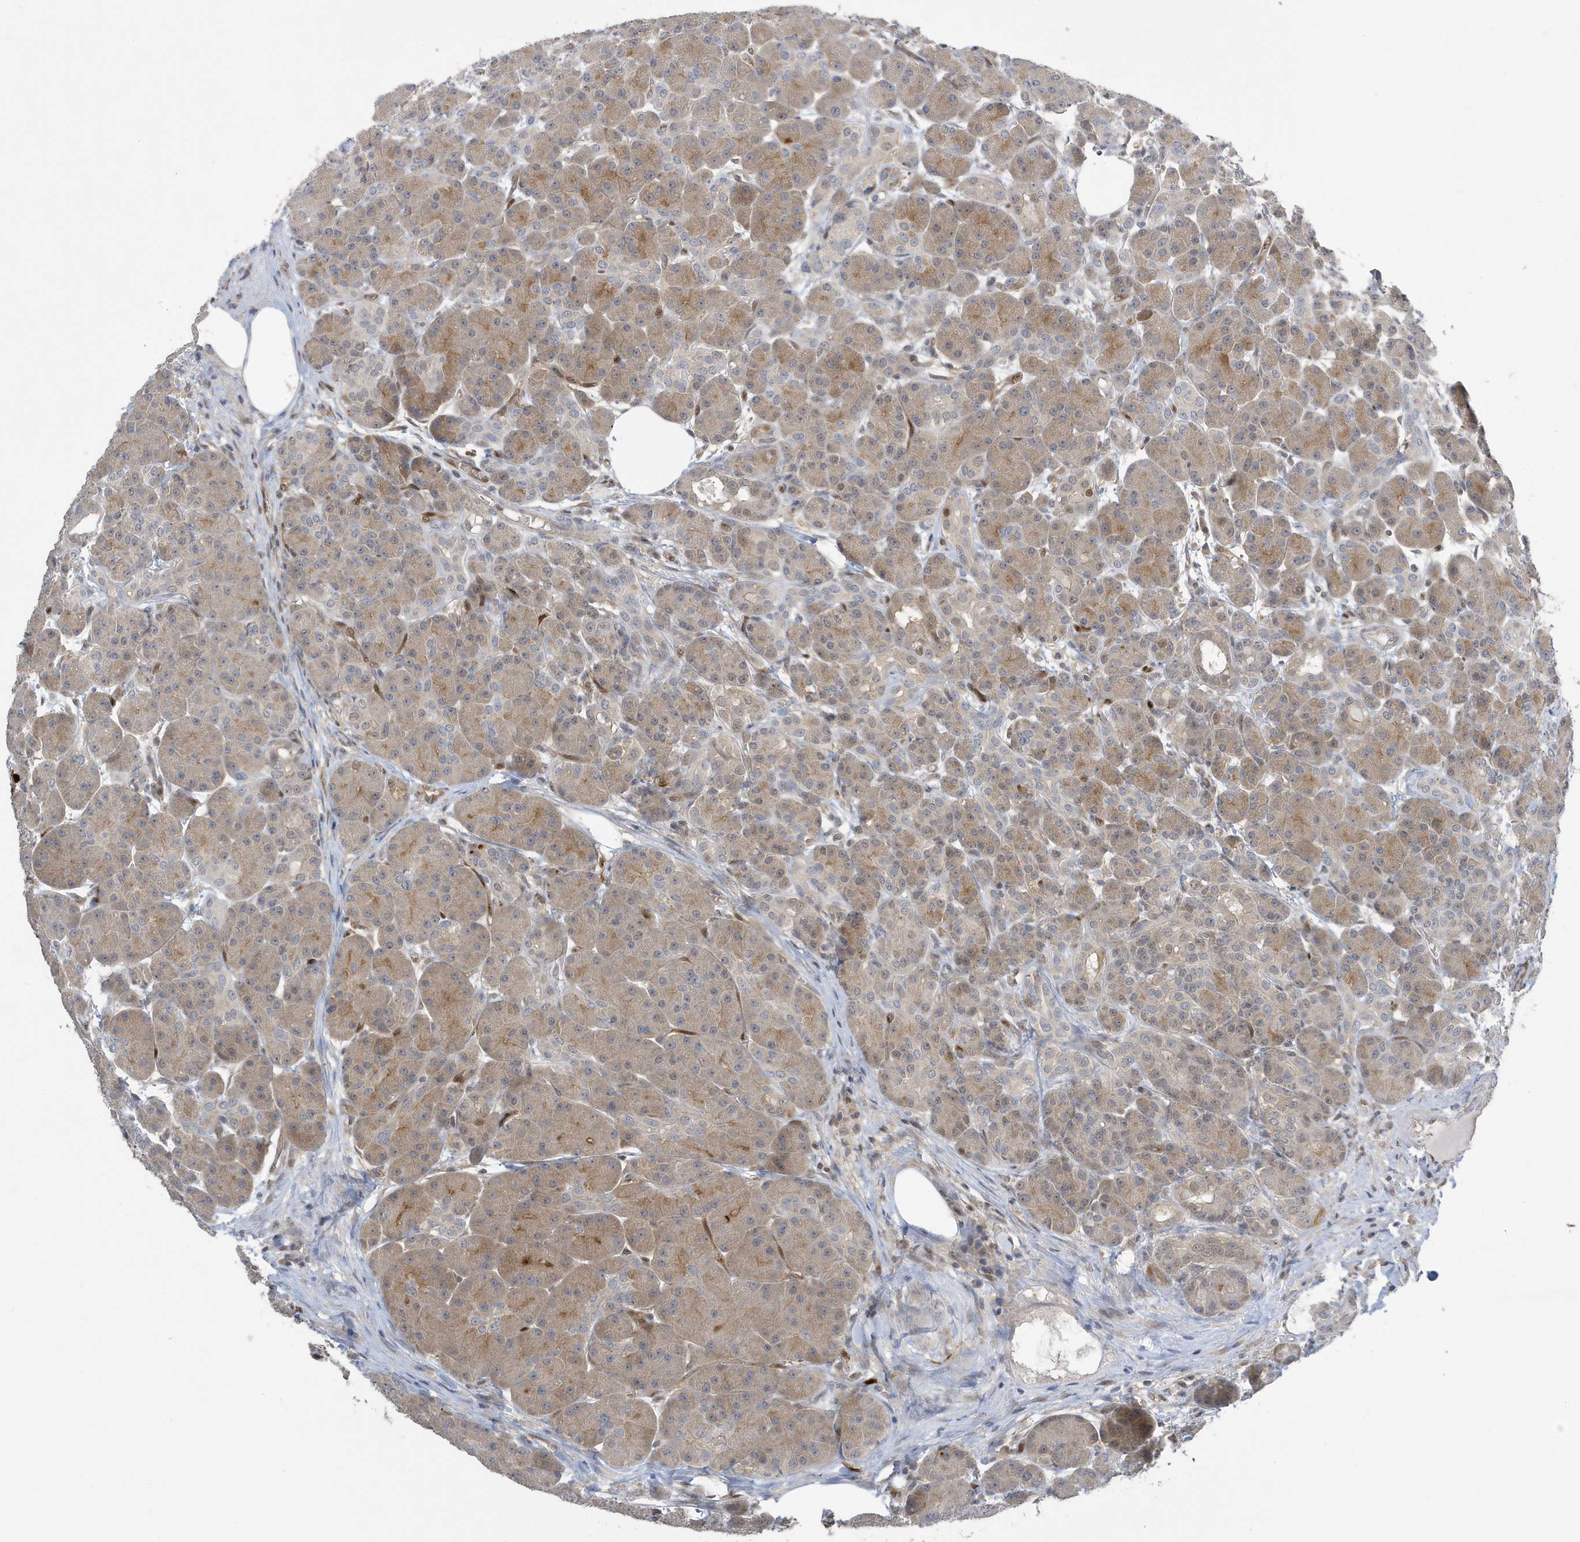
{"staining": {"intensity": "moderate", "quantity": ">75%", "location": "cytoplasmic/membranous"}, "tissue": "pancreas", "cell_type": "Exocrine glandular cells", "image_type": "normal", "snomed": [{"axis": "morphology", "description": "Normal tissue, NOS"}, {"axis": "topography", "description": "Pancreas"}], "caption": "Pancreas stained with immunohistochemistry (IHC) exhibits moderate cytoplasmic/membranous expression in approximately >75% of exocrine glandular cells.", "gene": "NCOA7", "patient": {"sex": "male", "age": 63}}